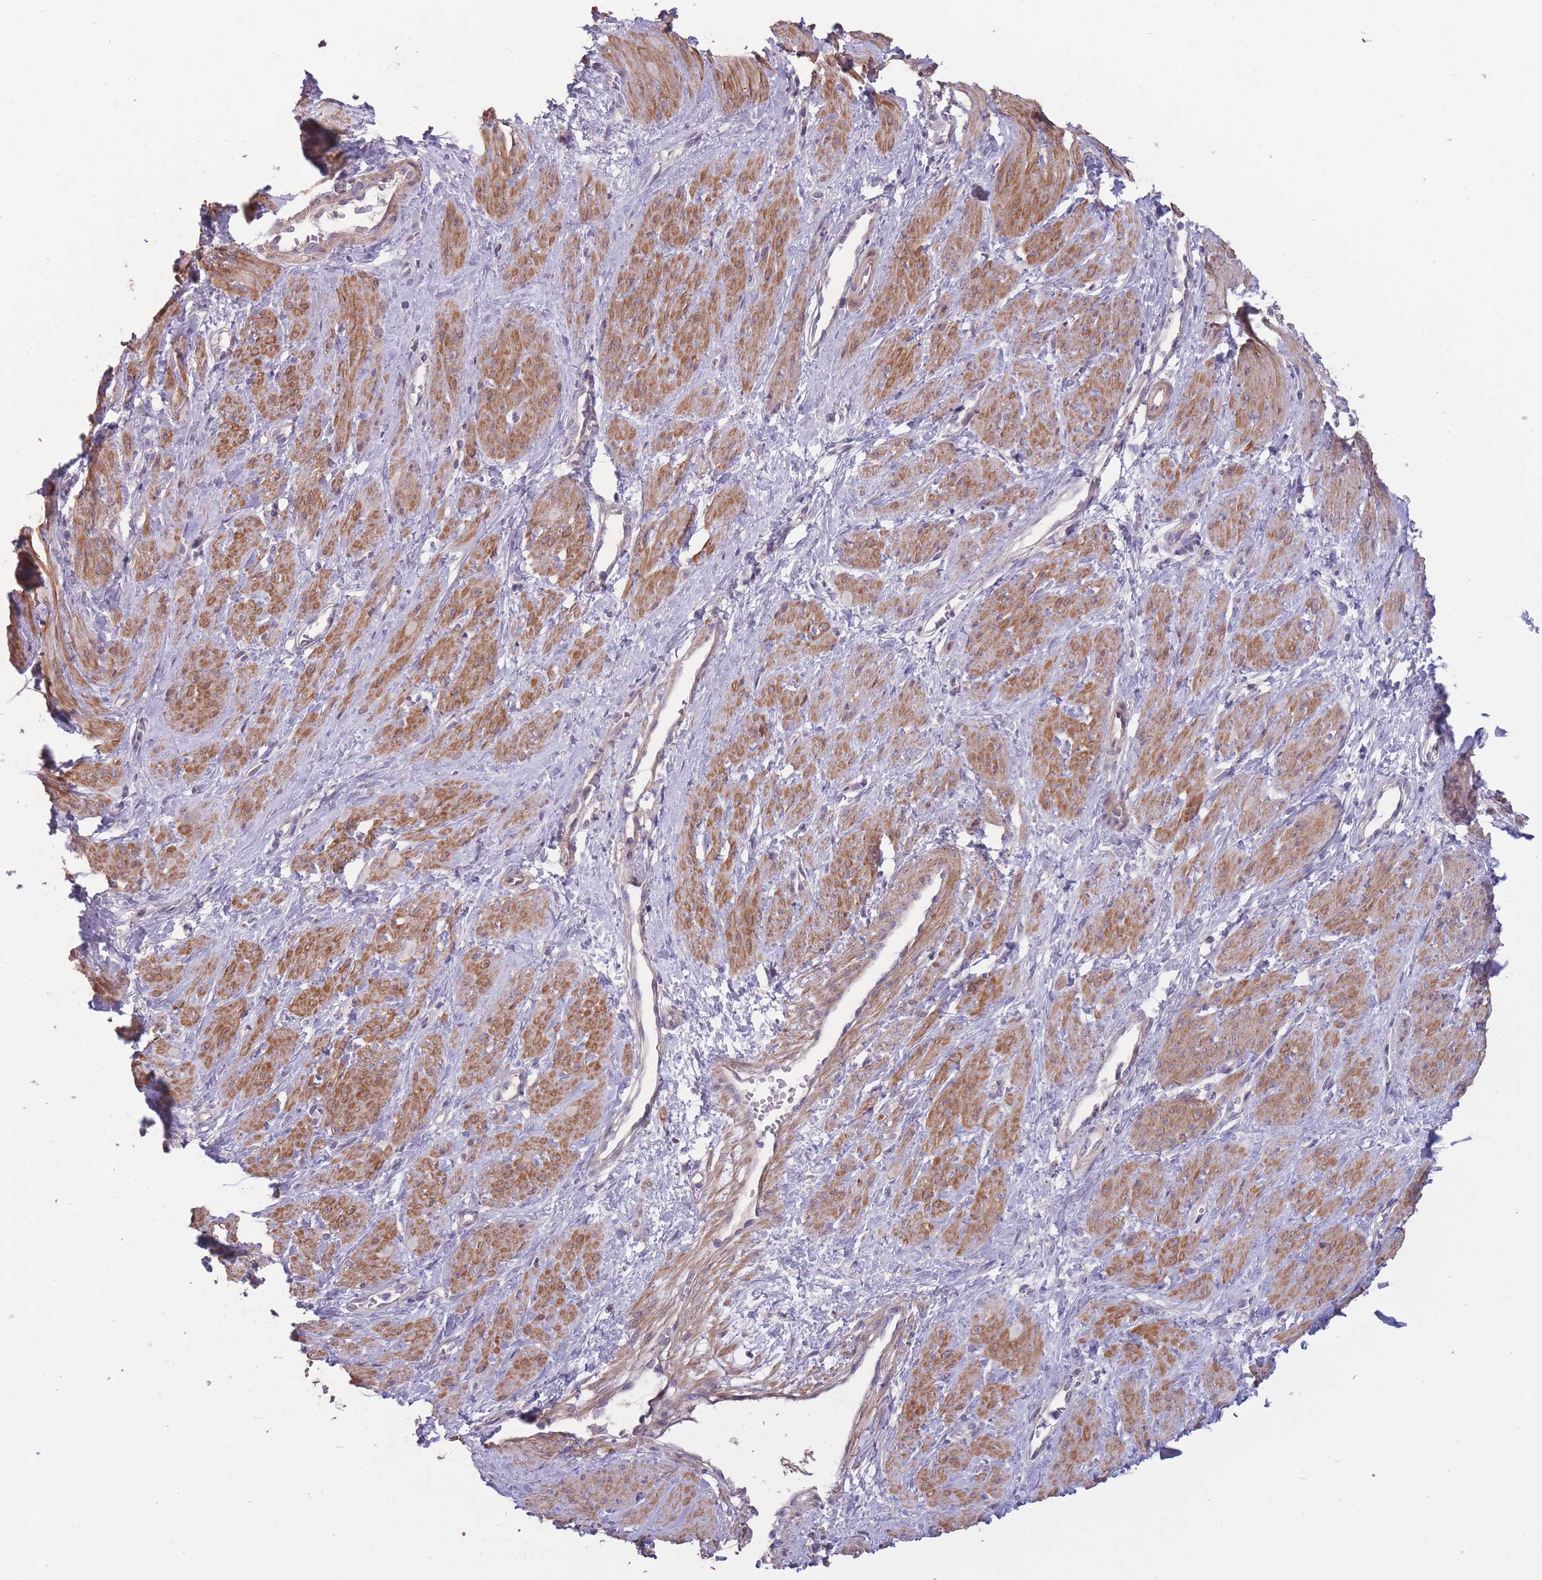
{"staining": {"intensity": "moderate", "quantity": "25%-75%", "location": "cytoplasmic/membranous"}, "tissue": "smooth muscle", "cell_type": "Smooth muscle cells", "image_type": "normal", "snomed": [{"axis": "morphology", "description": "Normal tissue, NOS"}, {"axis": "topography", "description": "Smooth muscle"}, {"axis": "topography", "description": "Uterus"}], "caption": "Brown immunohistochemical staining in unremarkable smooth muscle displays moderate cytoplasmic/membranous staining in about 25%-75% of smooth muscle cells. The staining is performed using DAB (3,3'-diaminobenzidine) brown chromogen to label protein expression. The nuclei are counter-stained blue using hematoxylin.", "gene": "RSPH10B2", "patient": {"sex": "female", "age": 39}}